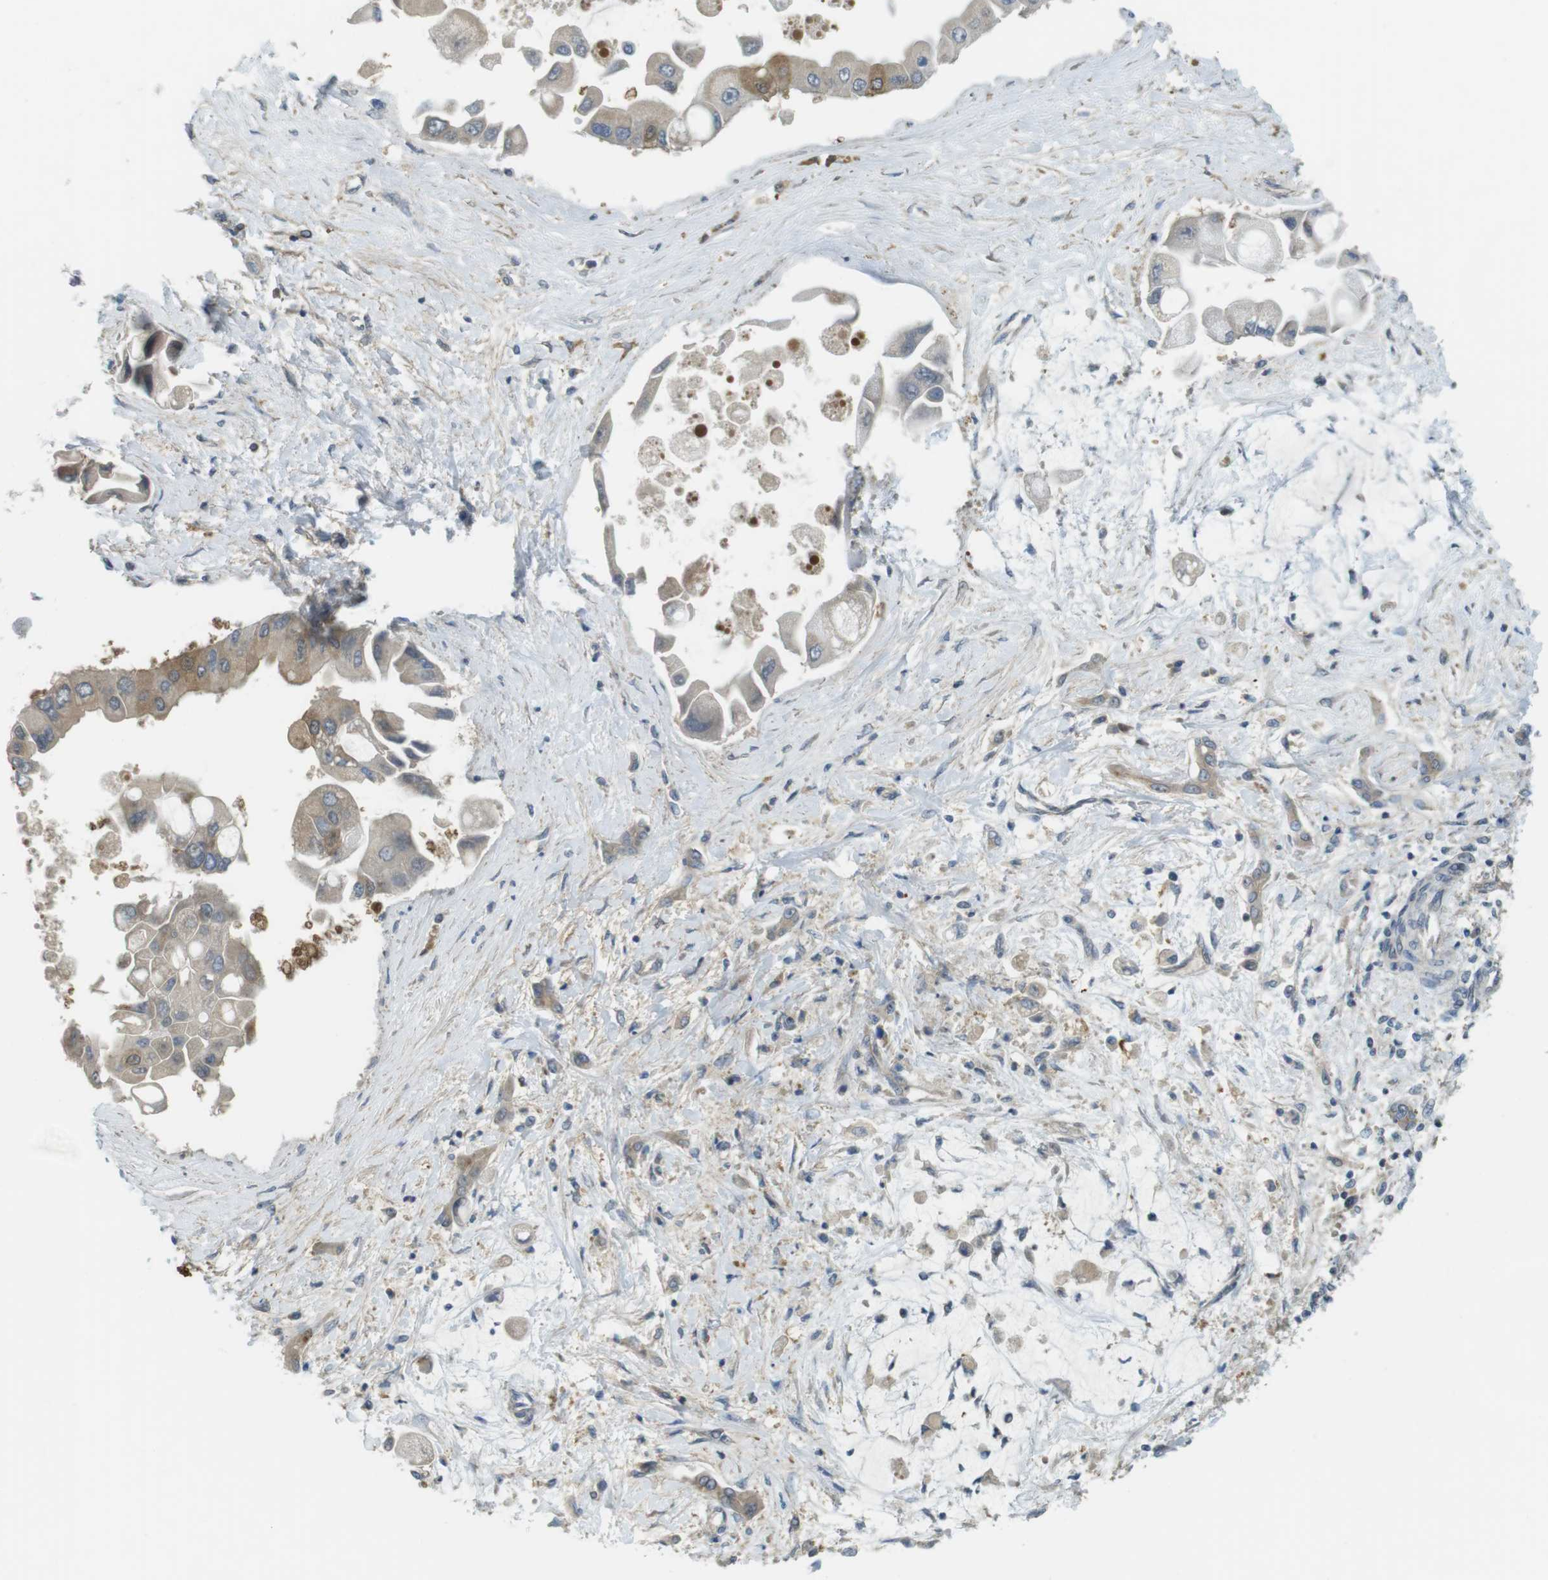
{"staining": {"intensity": "weak", "quantity": "25%-75%", "location": "cytoplasmic/membranous"}, "tissue": "liver cancer", "cell_type": "Tumor cells", "image_type": "cancer", "snomed": [{"axis": "morphology", "description": "Cholangiocarcinoma"}, {"axis": "topography", "description": "Liver"}], "caption": "IHC image of liver cholangiocarcinoma stained for a protein (brown), which shows low levels of weak cytoplasmic/membranous positivity in about 25%-75% of tumor cells.", "gene": "ABHD15", "patient": {"sex": "male", "age": 50}}